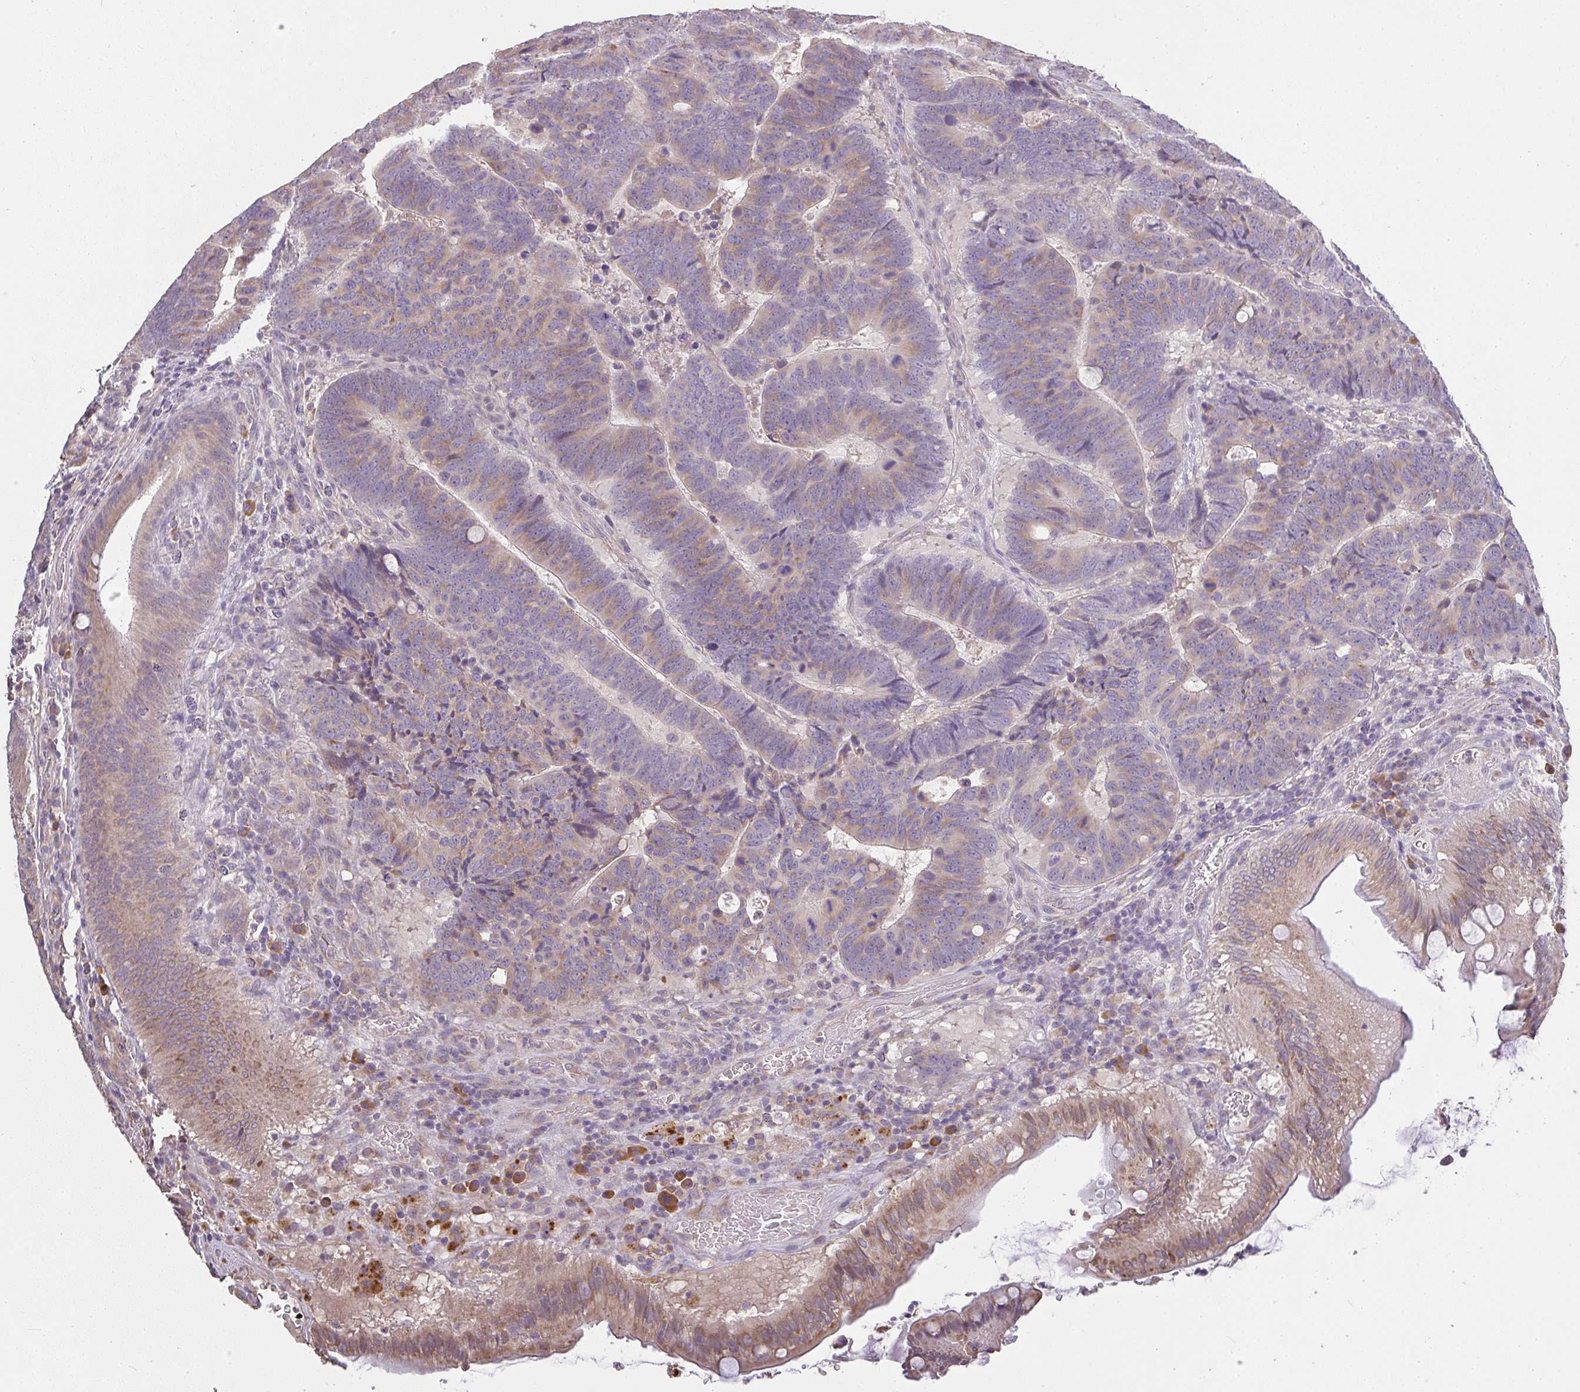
{"staining": {"intensity": "moderate", "quantity": "25%-75%", "location": "cytoplasmic/membranous"}, "tissue": "colorectal cancer", "cell_type": "Tumor cells", "image_type": "cancer", "snomed": [{"axis": "morphology", "description": "Adenocarcinoma, NOS"}, {"axis": "topography", "description": "Colon"}], "caption": "An immunohistochemistry micrograph of tumor tissue is shown. Protein staining in brown shows moderate cytoplasmic/membranous positivity in colorectal cancer within tumor cells.", "gene": "BRINP3", "patient": {"sex": "male", "age": 62}}